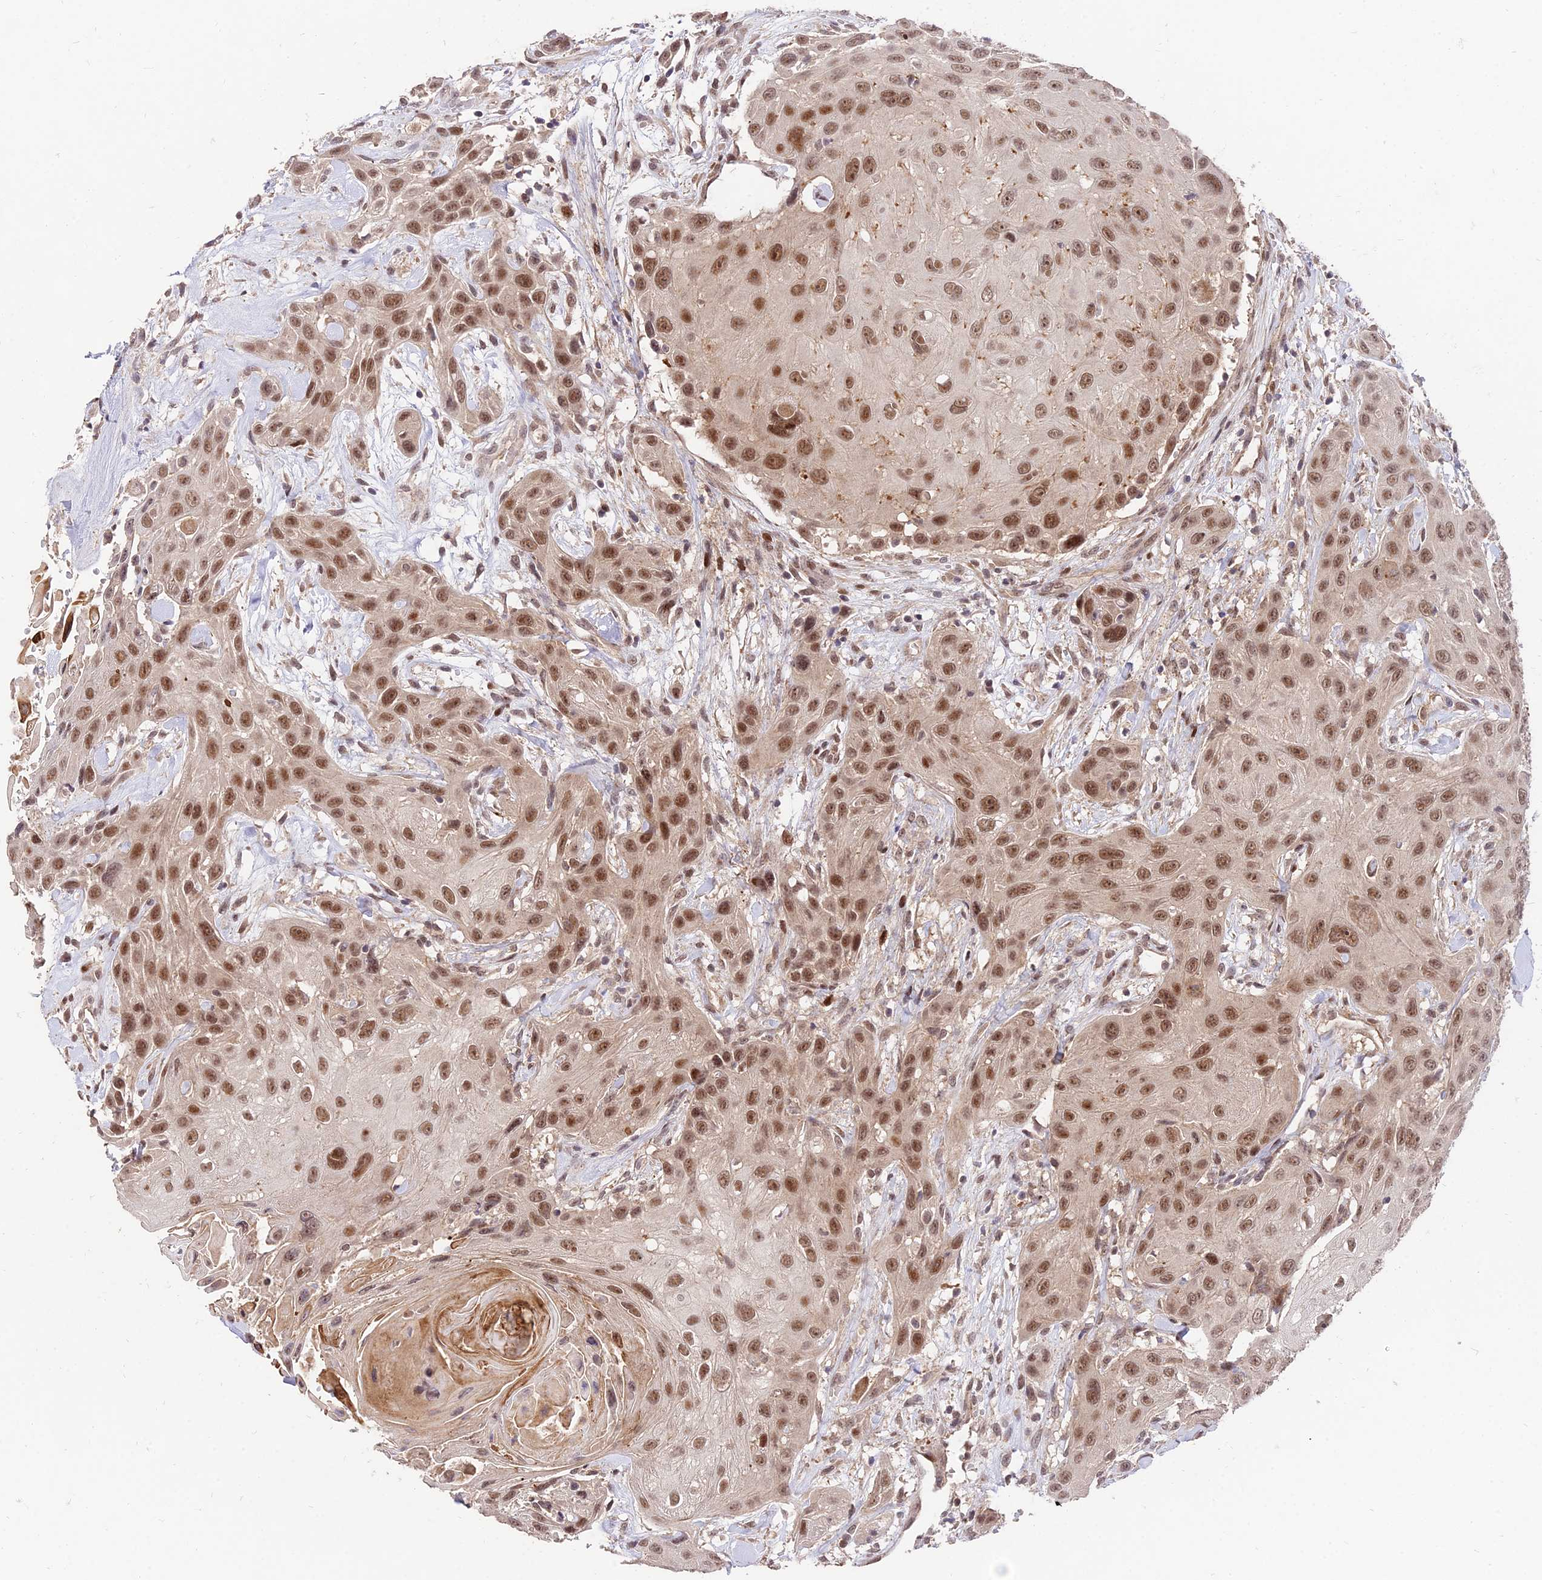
{"staining": {"intensity": "moderate", "quantity": ">75%", "location": "nuclear"}, "tissue": "head and neck cancer", "cell_type": "Tumor cells", "image_type": "cancer", "snomed": [{"axis": "morphology", "description": "Squamous cell carcinoma, NOS"}, {"axis": "topography", "description": "Head-Neck"}], "caption": "Immunohistochemical staining of head and neck cancer demonstrates medium levels of moderate nuclear protein staining in approximately >75% of tumor cells. The protein of interest is shown in brown color, while the nuclei are stained blue.", "gene": "ZNF85", "patient": {"sex": "male", "age": 81}}